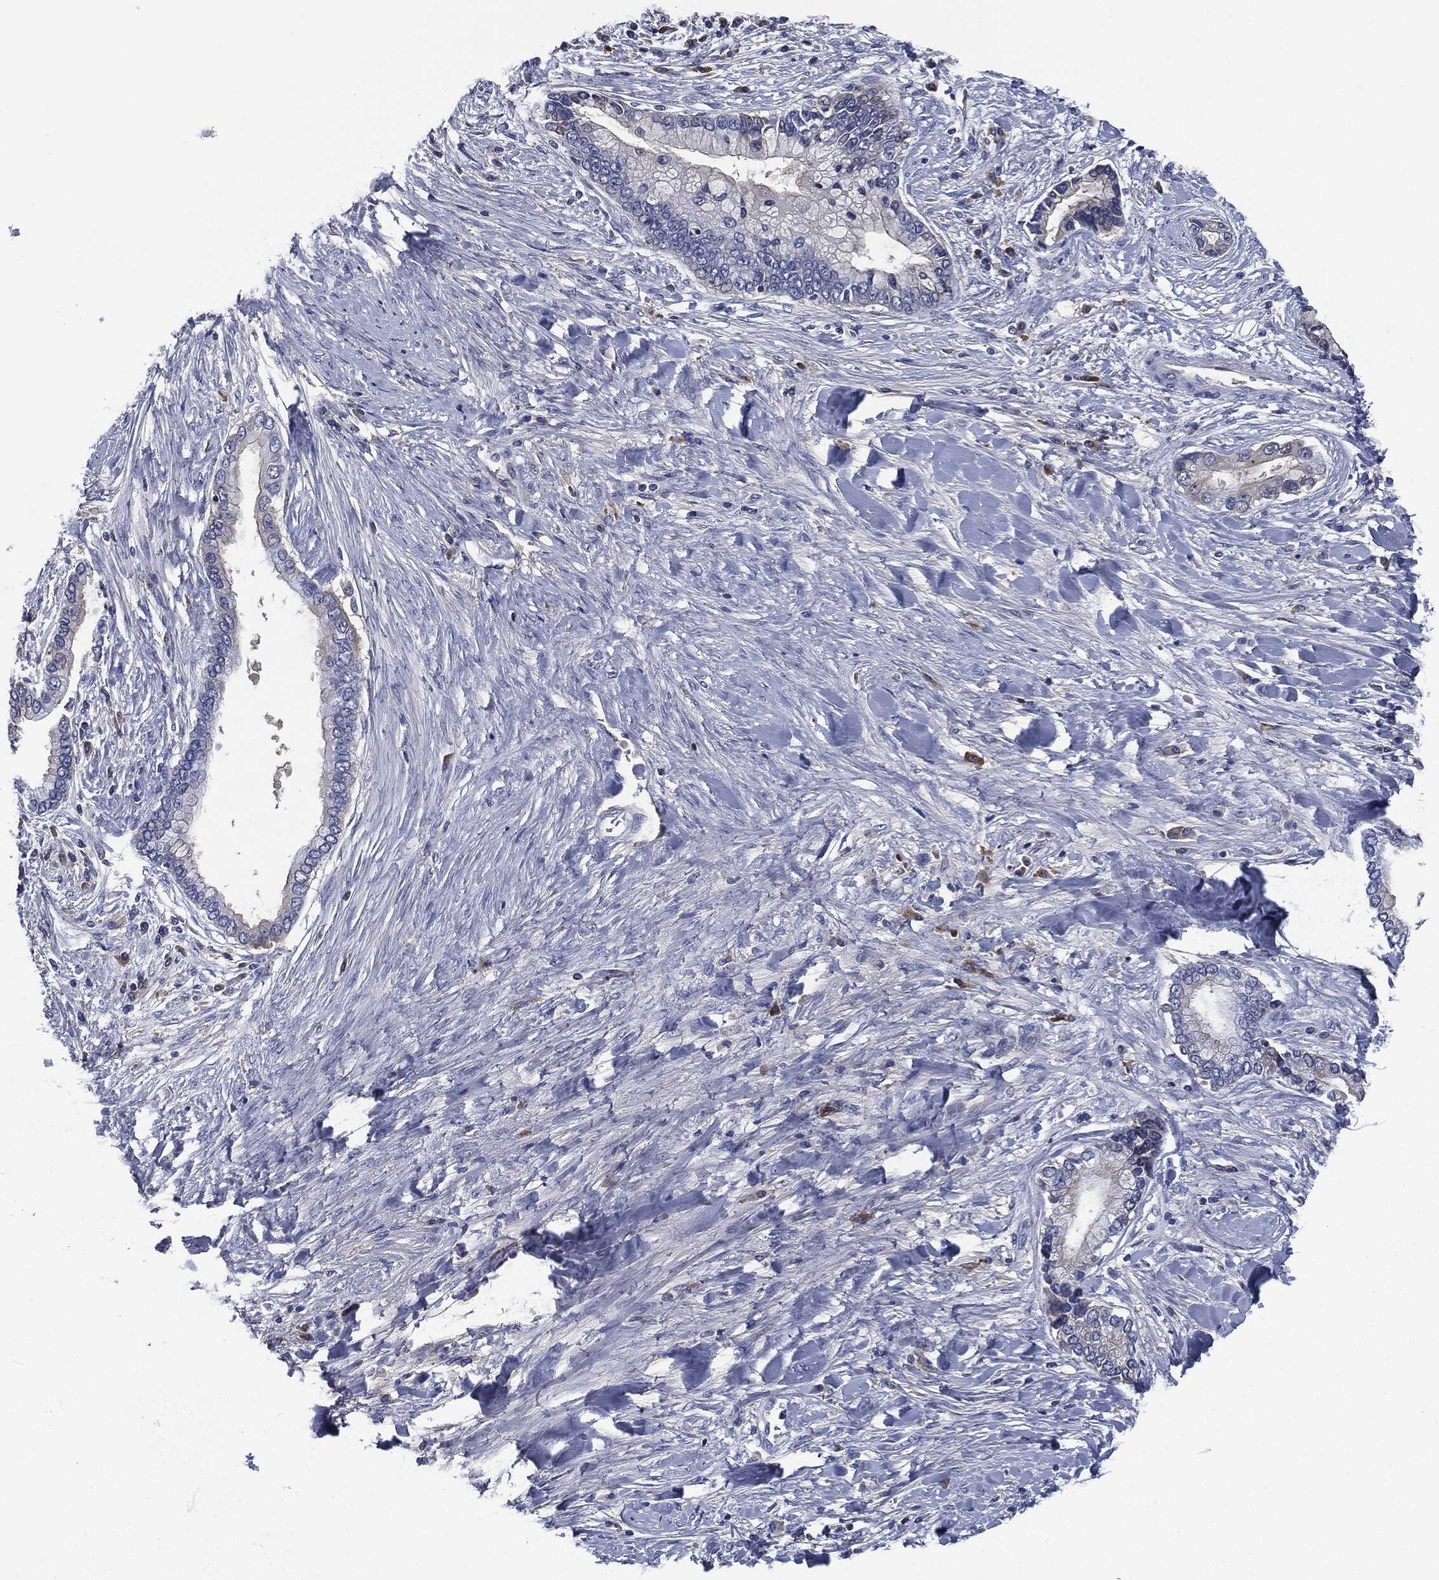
{"staining": {"intensity": "negative", "quantity": "none", "location": "none"}, "tissue": "liver cancer", "cell_type": "Tumor cells", "image_type": "cancer", "snomed": [{"axis": "morphology", "description": "Cholangiocarcinoma"}, {"axis": "topography", "description": "Liver"}], "caption": "Histopathology image shows no protein staining in tumor cells of liver cholangiocarcinoma tissue. Brightfield microscopy of immunohistochemistry (IHC) stained with DAB (brown) and hematoxylin (blue), captured at high magnification.", "gene": "SIGLEC7", "patient": {"sex": "male", "age": 50}}